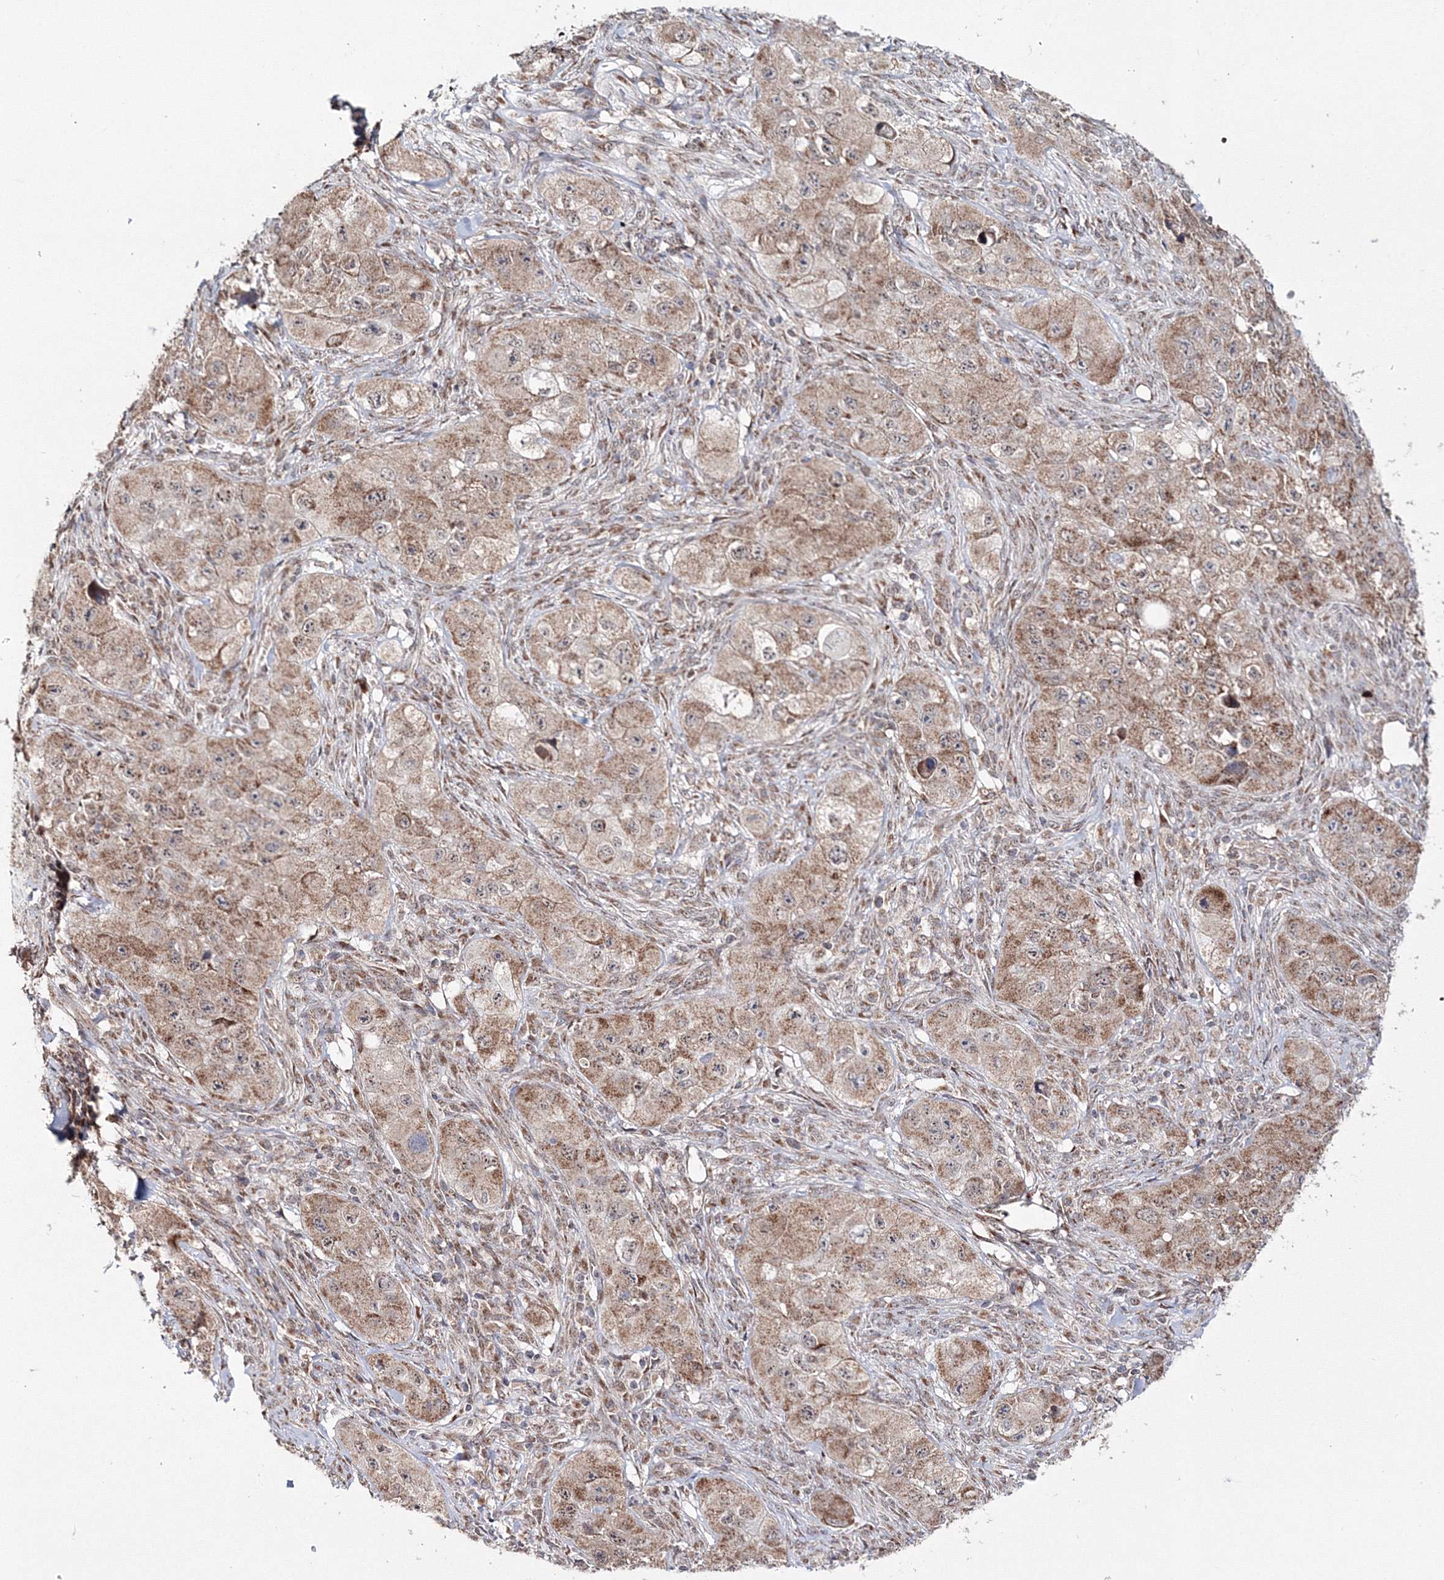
{"staining": {"intensity": "moderate", "quantity": ">75%", "location": "cytoplasmic/membranous"}, "tissue": "skin cancer", "cell_type": "Tumor cells", "image_type": "cancer", "snomed": [{"axis": "morphology", "description": "Squamous cell carcinoma, NOS"}, {"axis": "topography", "description": "Skin"}, {"axis": "topography", "description": "Subcutis"}], "caption": "Immunohistochemical staining of squamous cell carcinoma (skin) exhibits medium levels of moderate cytoplasmic/membranous protein positivity in about >75% of tumor cells.", "gene": "PEX13", "patient": {"sex": "male", "age": 73}}